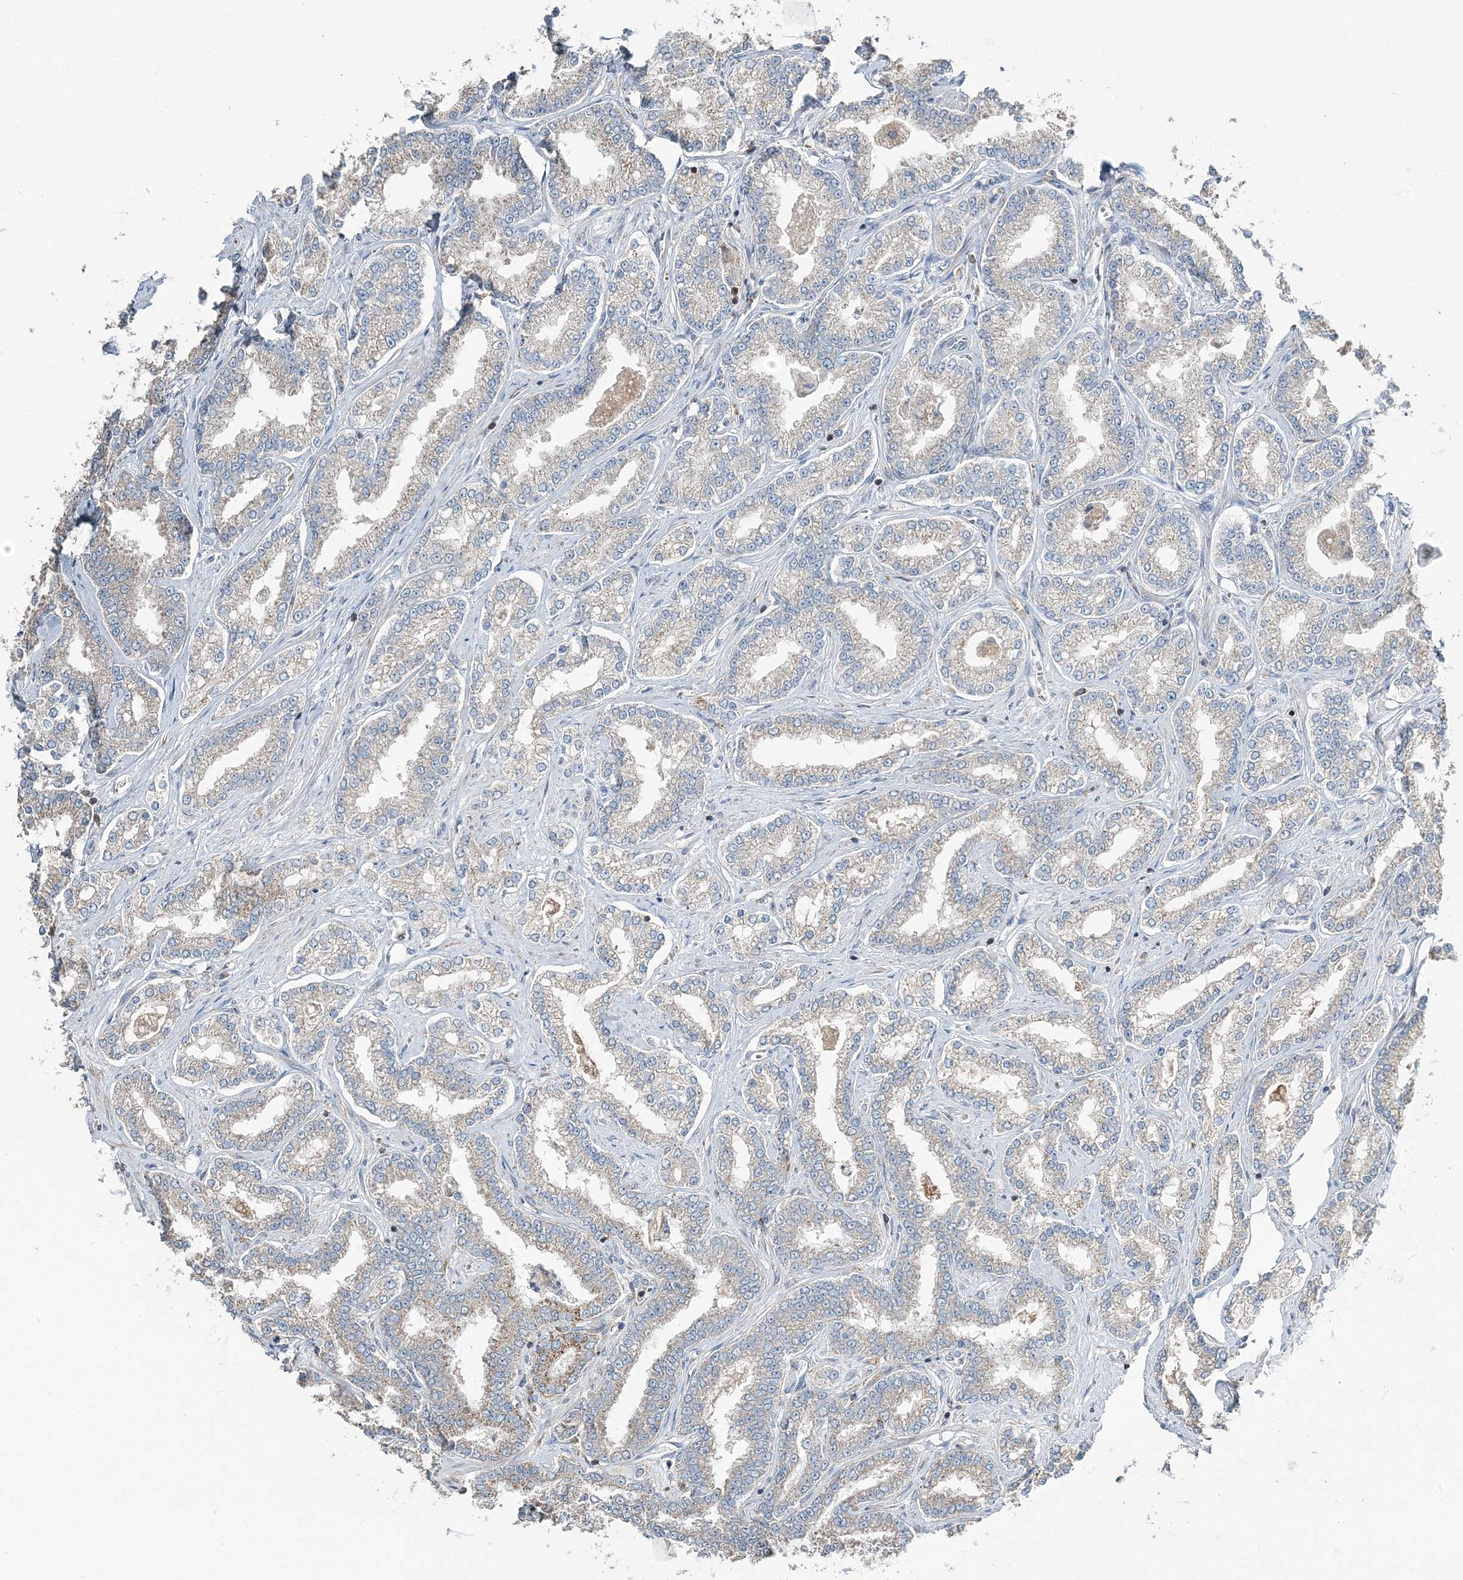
{"staining": {"intensity": "weak", "quantity": "25%-75%", "location": "cytoplasmic/membranous"}, "tissue": "prostate cancer", "cell_type": "Tumor cells", "image_type": "cancer", "snomed": [{"axis": "morphology", "description": "Normal tissue, NOS"}, {"axis": "morphology", "description": "Adenocarcinoma, High grade"}, {"axis": "topography", "description": "Prostate"}], "caption": "Prostate cancer (high-grade adenocarcinoma) tissue reveals weak cytoplasmic/membranous expression in approximately 25%-75% of tumor cells", "gene": "TMLHE", "patient": {"sex": "male", "age": 83}}